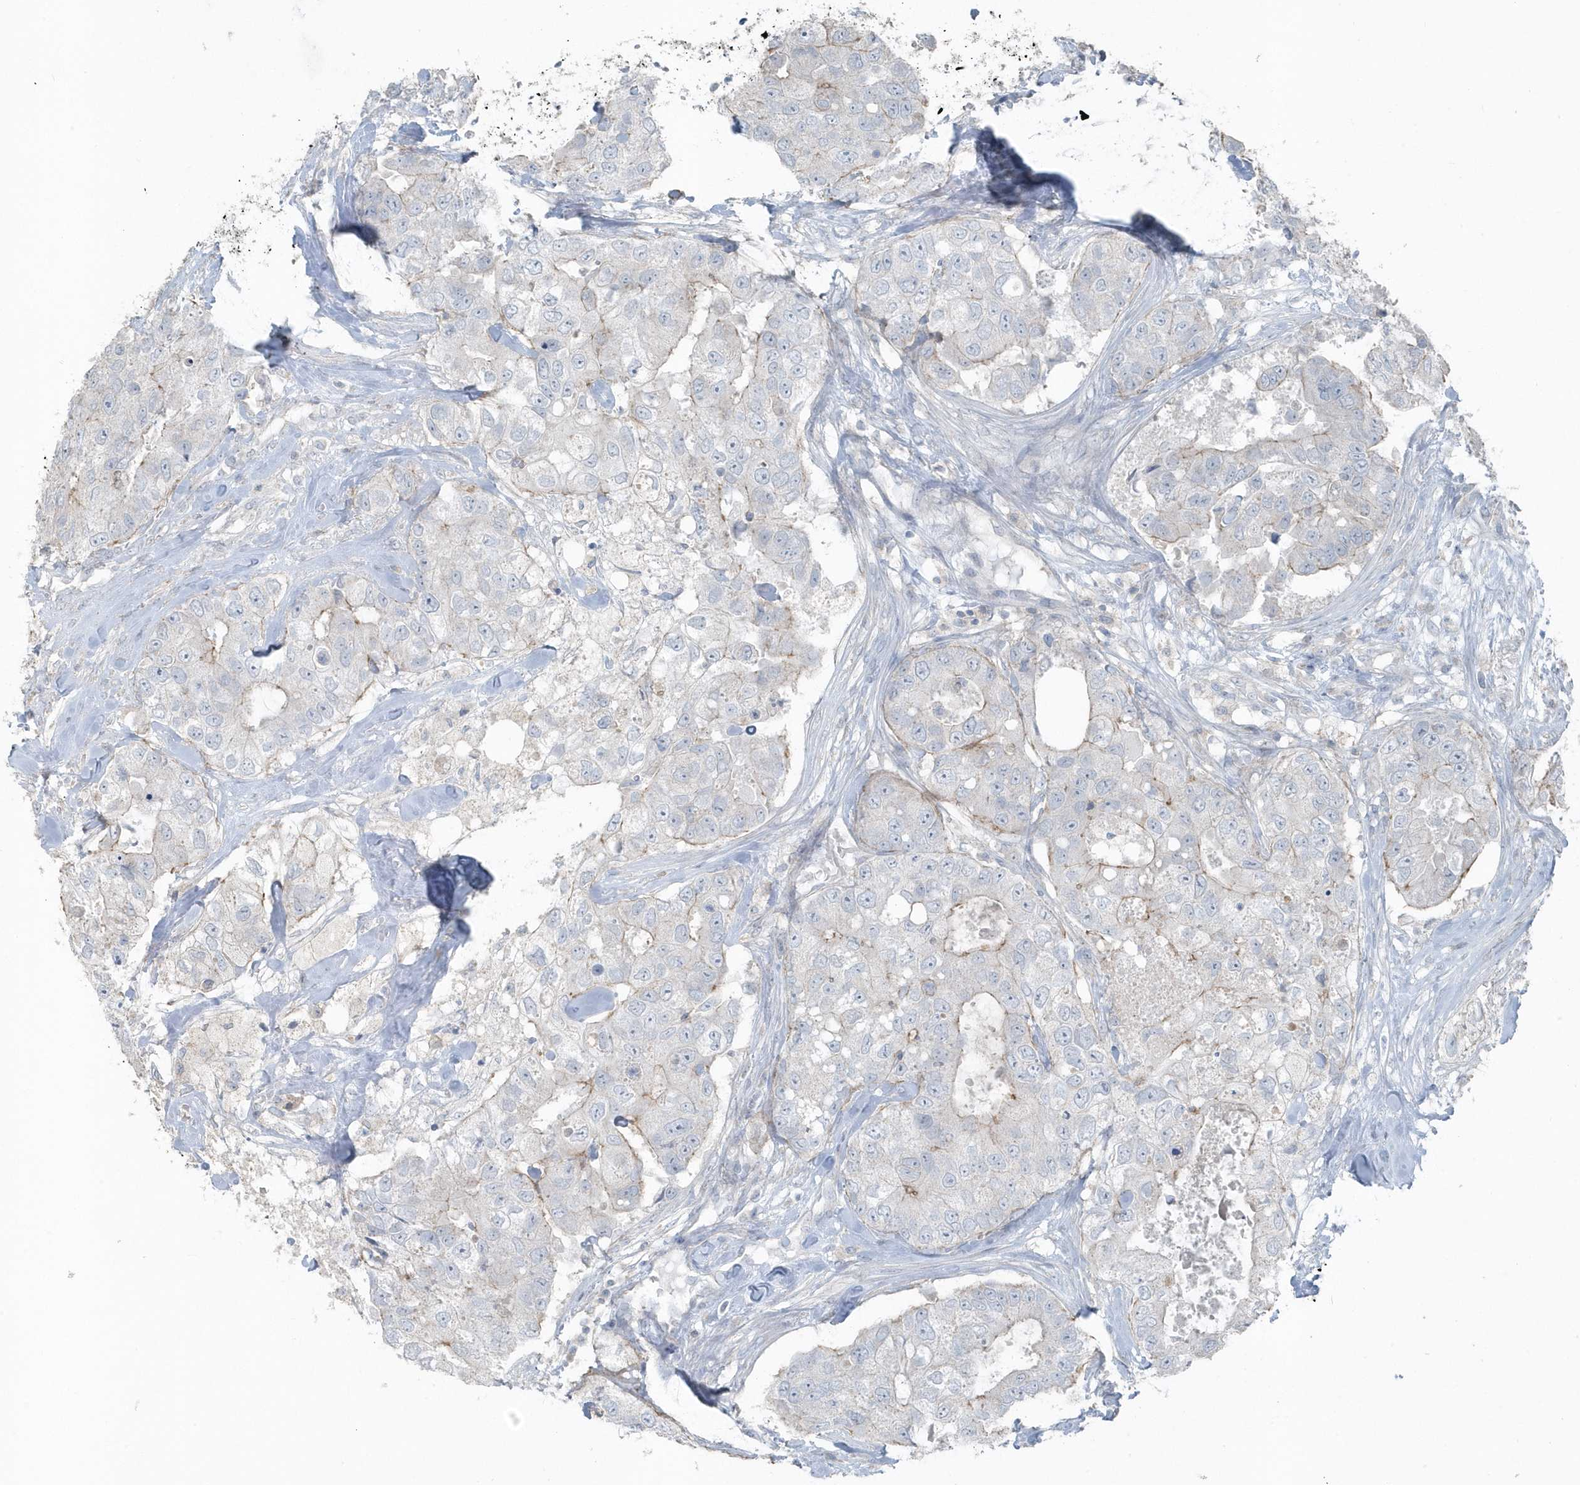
{"staining": {"intensity": "negative", "quantity": "none", "location": "none"}, "tissue": "breast cancer", "cell_type": "Tumor cells", "image_type": "cancer", "snomed": [{"axis": "morphology", "description": "Duct carcinoma"}, {"axis": "topography", "description": "Breast"}], "caption": "Tumor cells show no significant protein staining in infiltrating ductal carcinoma (breast). (Stains: DAB (3,3'-diaminobenzidine) immunohistochemistry (IHC) with hematoxylin counter stain, Microscopy: brightfield microscopy at high magnification).", "gene": "ACTC1", "patient": {"sex": "female", "age": 62}}